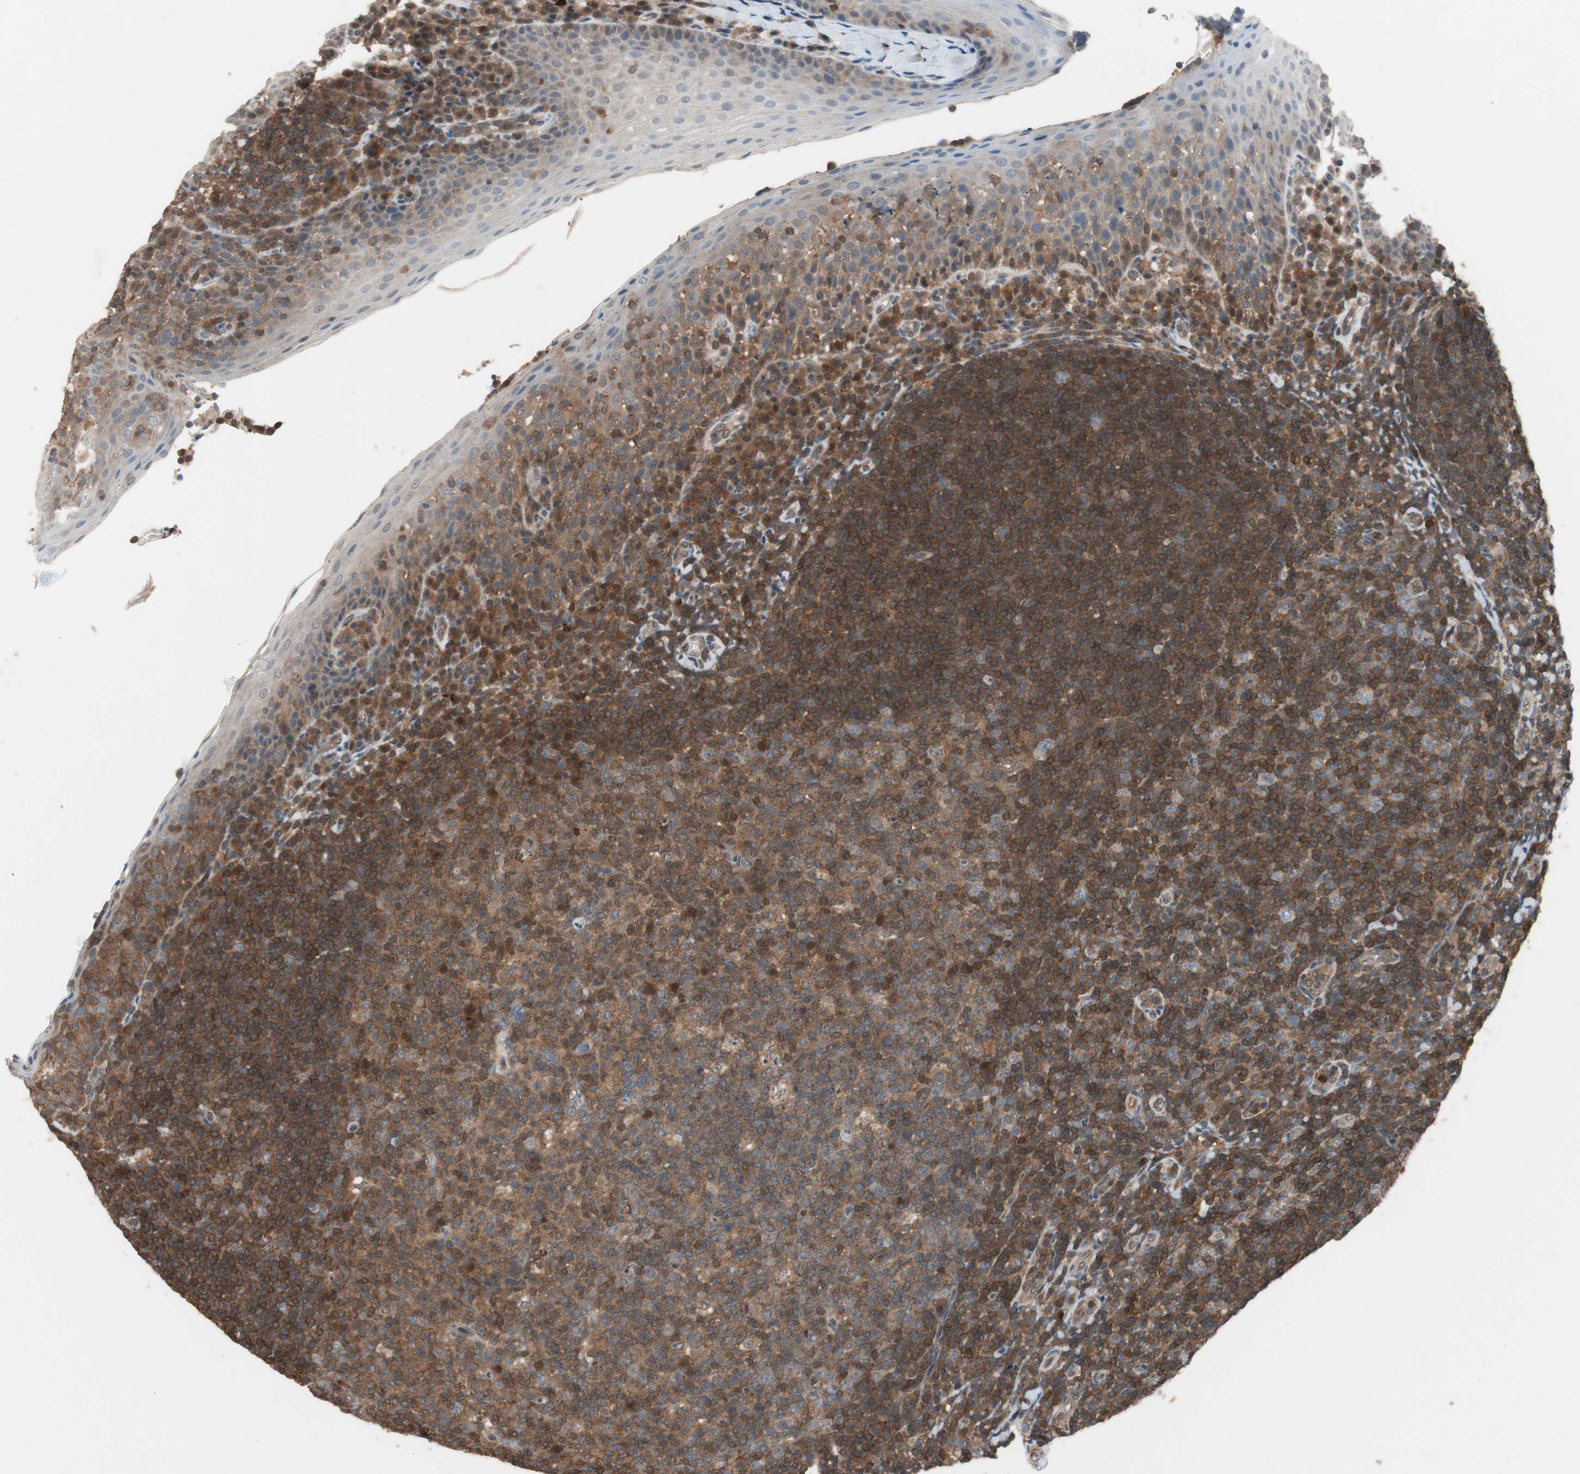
{"staining": {"intensity": "moderate", "quantity": ">75%", "location": "cytoplasmic/membranous"}, "tissue": "tonsil", "cell_type": "Germinal center cells", "image_type": "normal", "snomed": [{"axis": "morphology", "description": "Normal tissue, NOS"}, {"axis": "topography", "description": "Tonsil"}], "caption": "Immunohistochemical staining of unremarkable tonsil exhibits >75% levels of moderate cytoplasmic/membranous protein expression in about >75% of germinal center cells.", "gene": "GALT", "patient": {"sex": "male", "age": 17}}